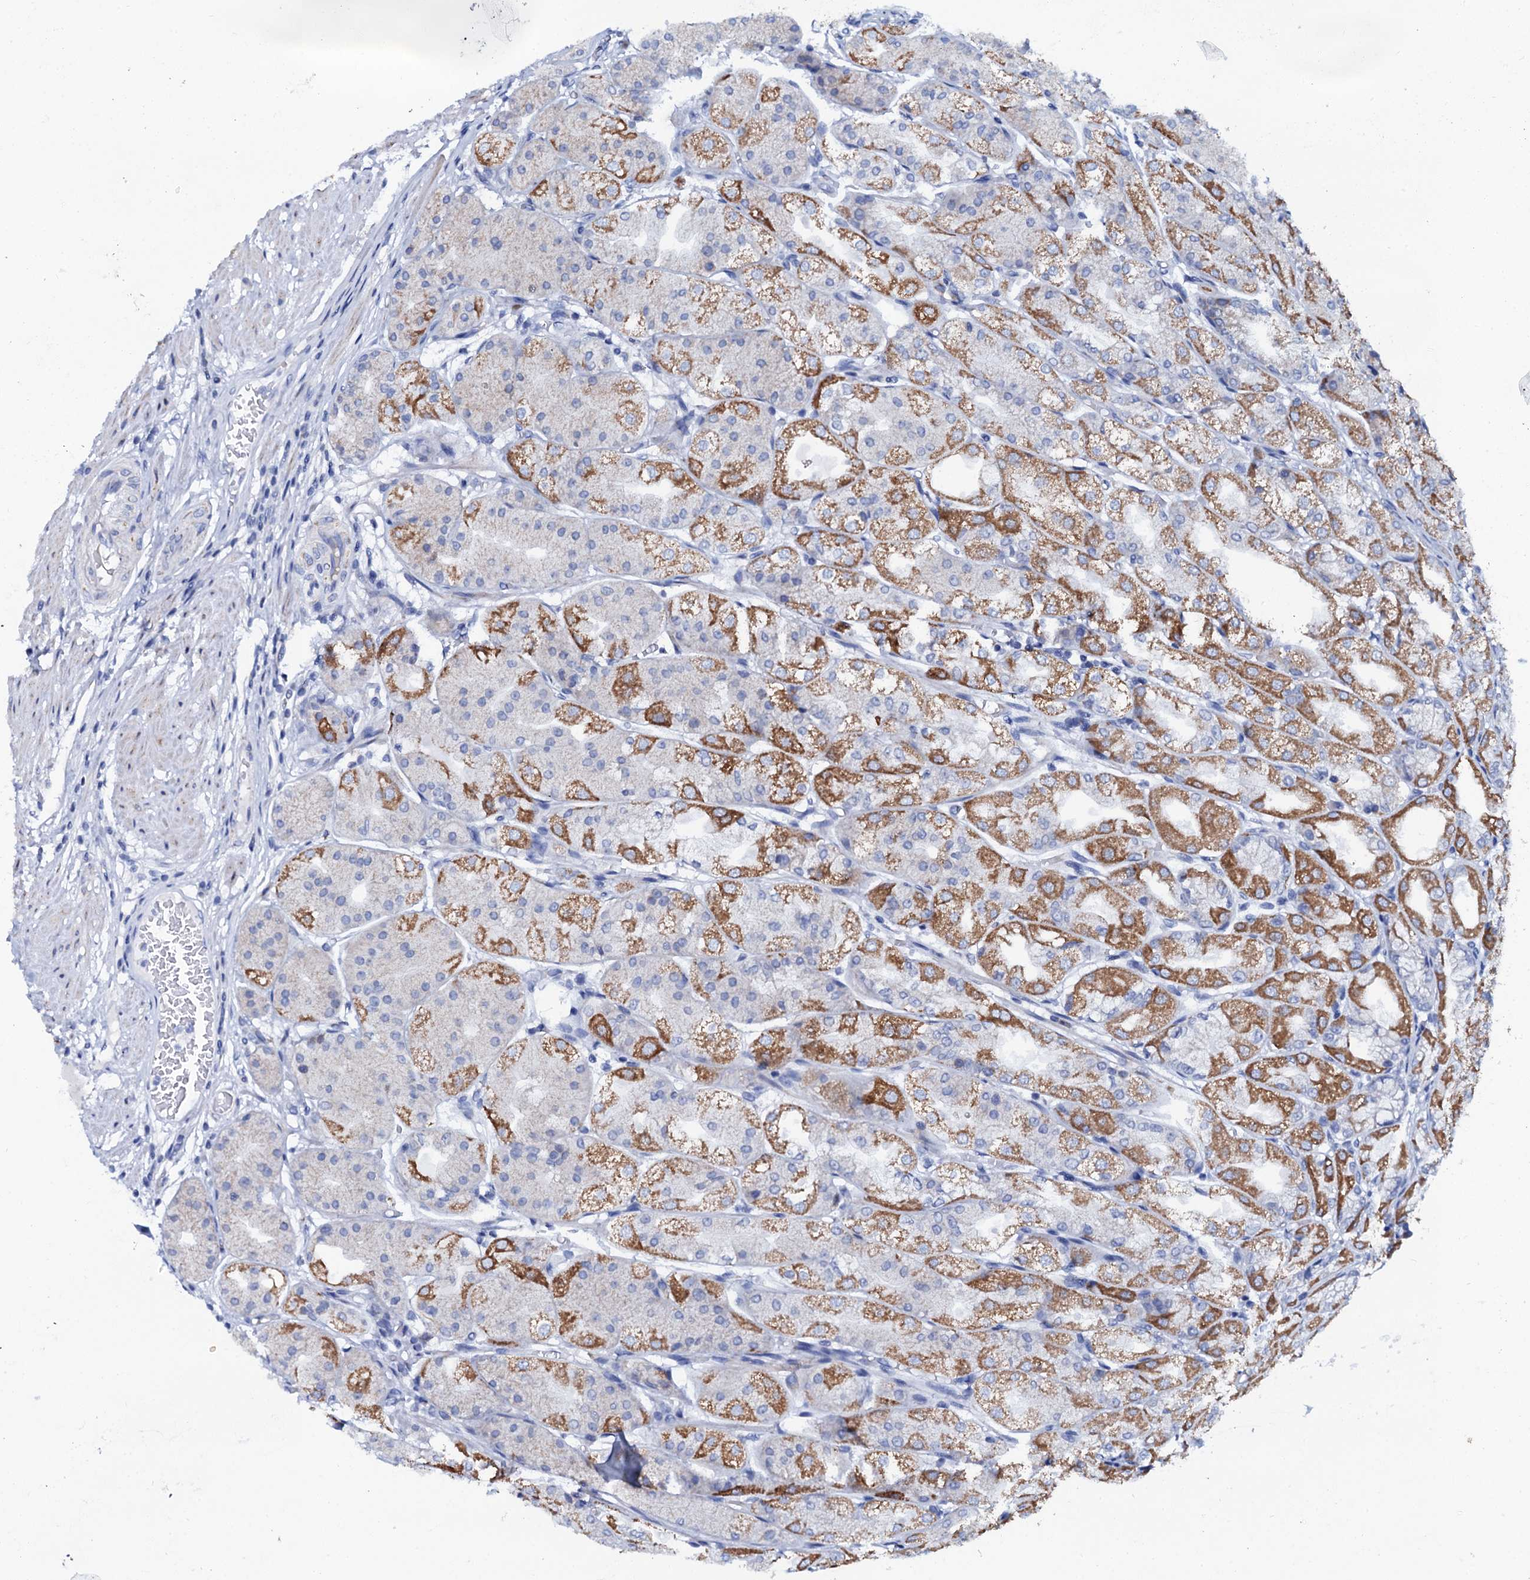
{"staining": {"intensity": "moderate", "quantity": "25%-75%", "location": "cytoplasmic/membranous"}, "tissue": "stomach", "cell_type": "Glandular cells", "image_type": "normal", "snomed": [{"axis": "morphology", "description": "Normal tissue, NOS"}, {"axis": "topography", "description": "Stomach, upper"}], "caption": "An IHC micrograph of normal tissue is shown. Protein staining in brown shows moderate cytoplasmic/membranous positivity in stomach within glandular cells. Nuclei are stained in blue.", "gene": "SLC37A4", "patient": {"sex": "male", "age": 72}}